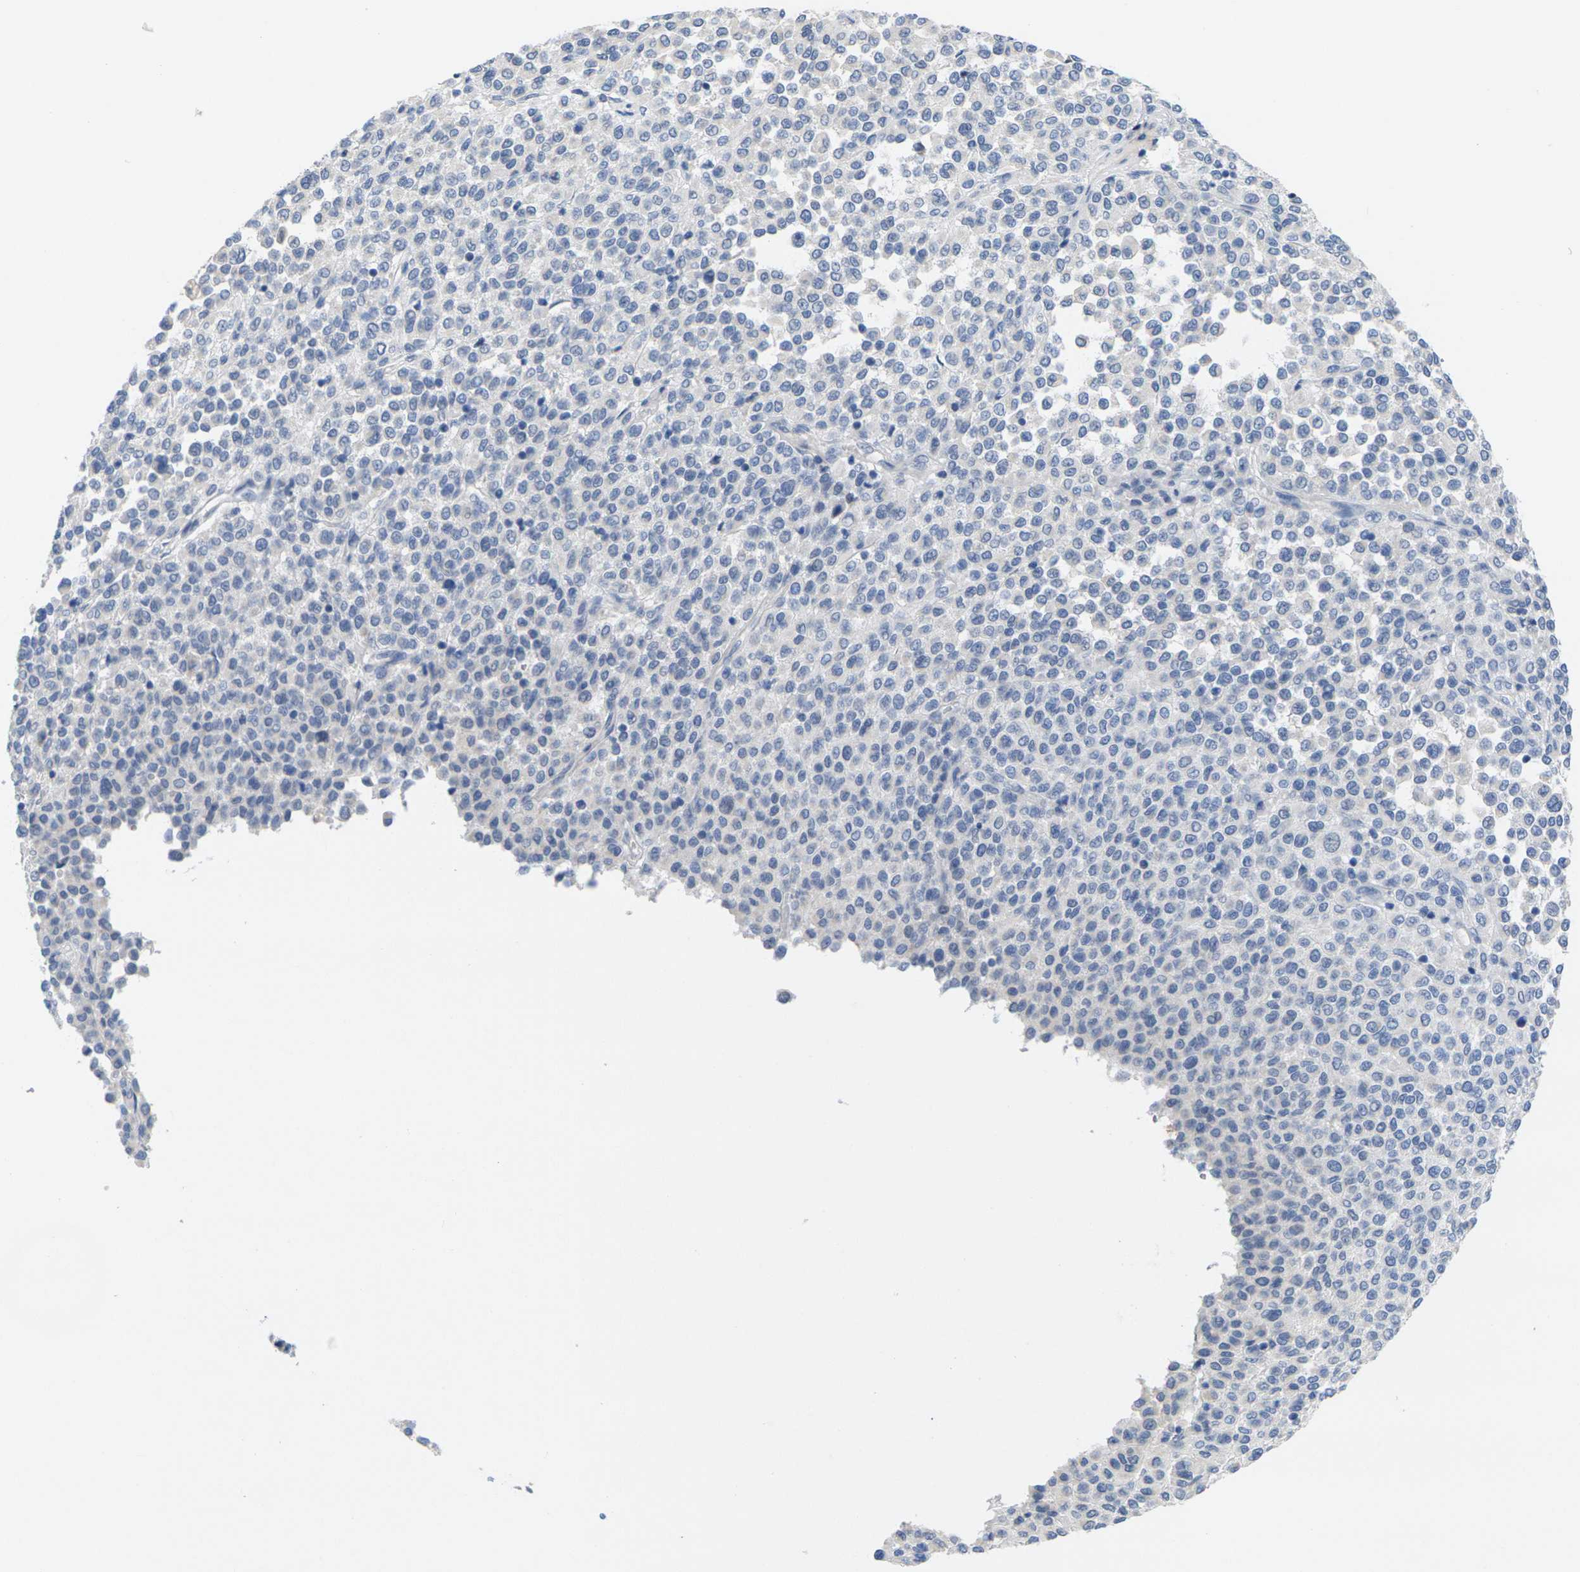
{"staining": {"intensity": "negative", "quantity": "none", "location": "none"}, "tissue": "melanoma", "cell_type": "Tumor cells", "image_type": "cancer", "snomed": [{"axis": "morphology", "description": "Malignant melanoma, Metastatic site"}, {"axis": "topography", "description": "Pancreas"}], "caption": "Image shows no significant protein expression in tumor cells of malignant melanoma (metastatic site).", "gene": "TNNI3", "patient": {"sex": "female", "age": 30}}